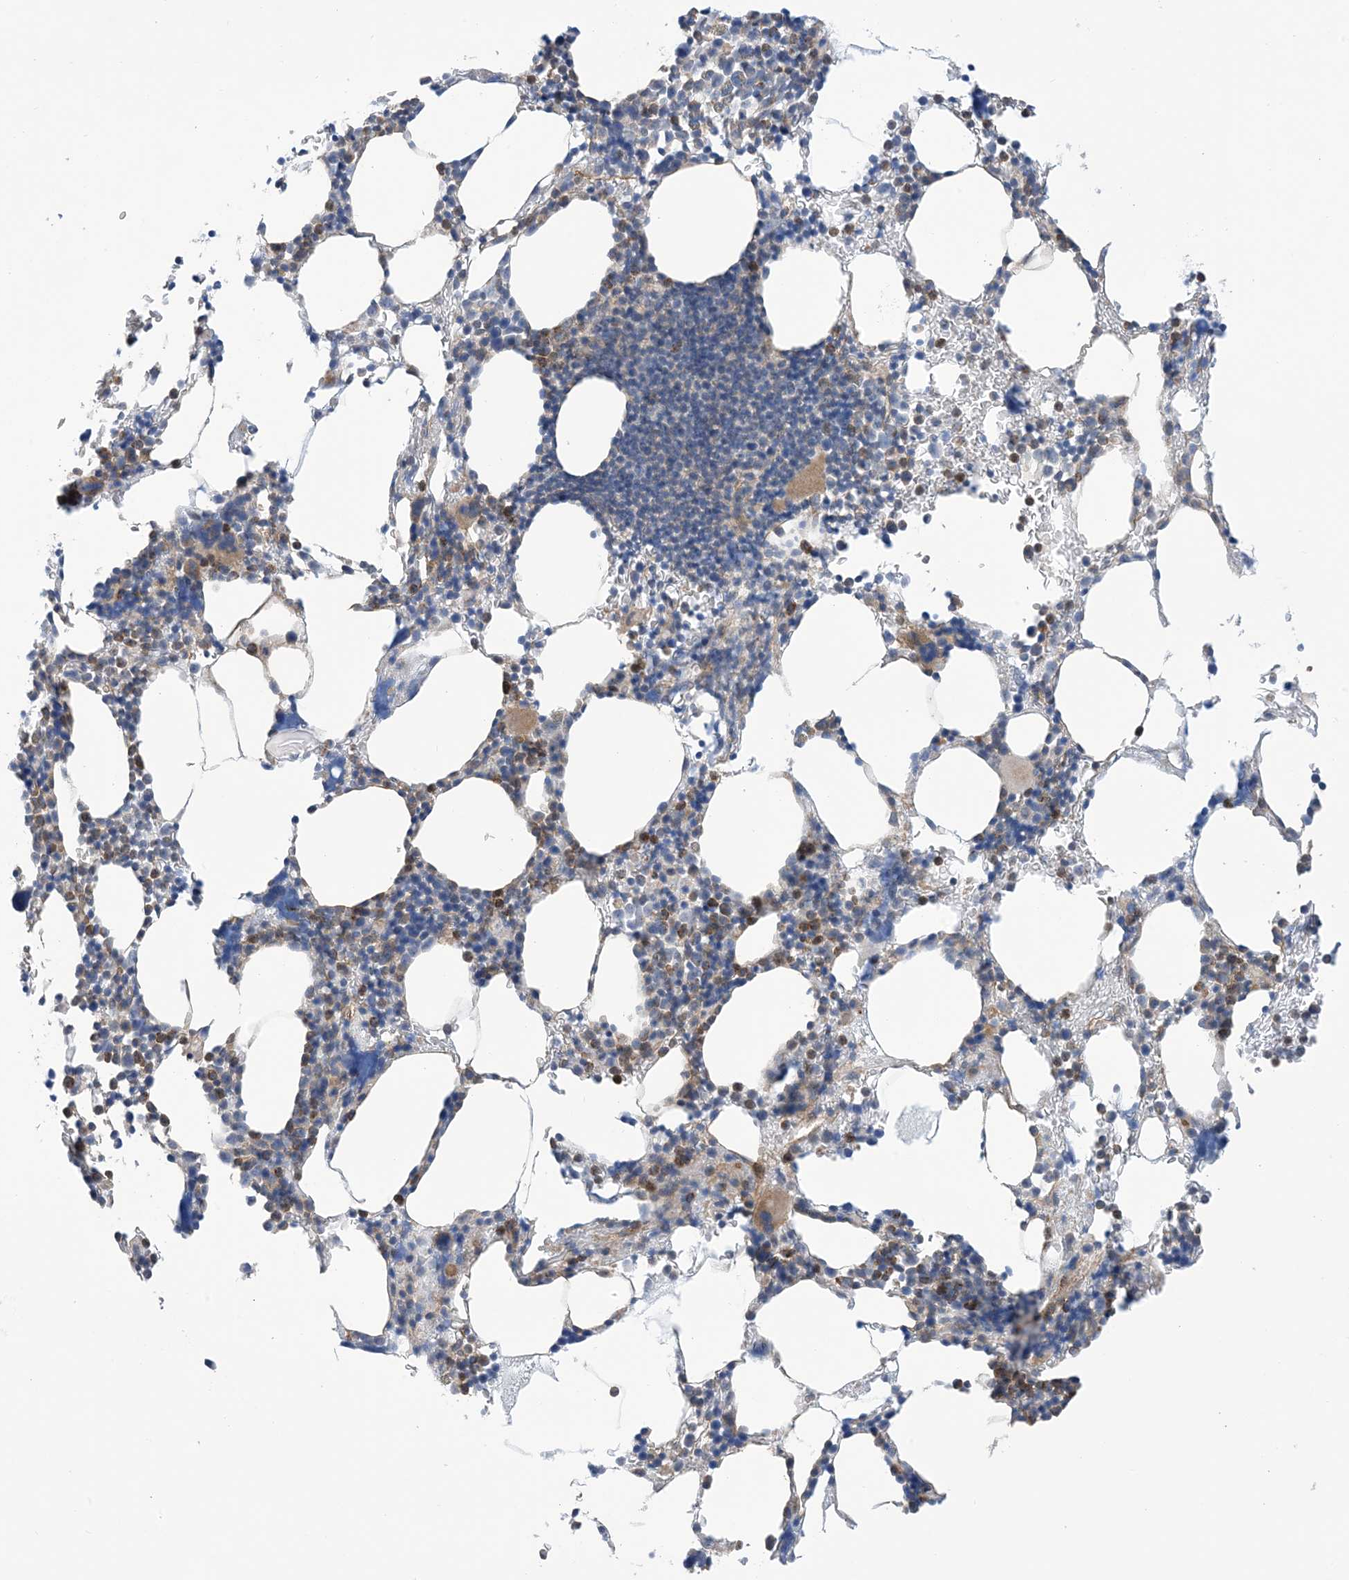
{"staining": {"intensity": "moderate", "quantity": "<25%", "location": "cytoplasmic/membranous"}, "tissue": "bone marrow", "cell_type": "Hematopoietic cells", "image_type": "normal", "snomed": [{"axis": "morphology", "description": "Normal tissue, NOS"}, {"axis": "topography", "description": "Bone marrow"}], "caption": "Benign bone marrow shows moderate cytoplasmic/membranous positivity in about <25% of hematopoietic cells (brown staining indicates protein expression, while blue staining denotes nuclei)..", "gene": "EHBP1", "patient": {"sex": "male"}}